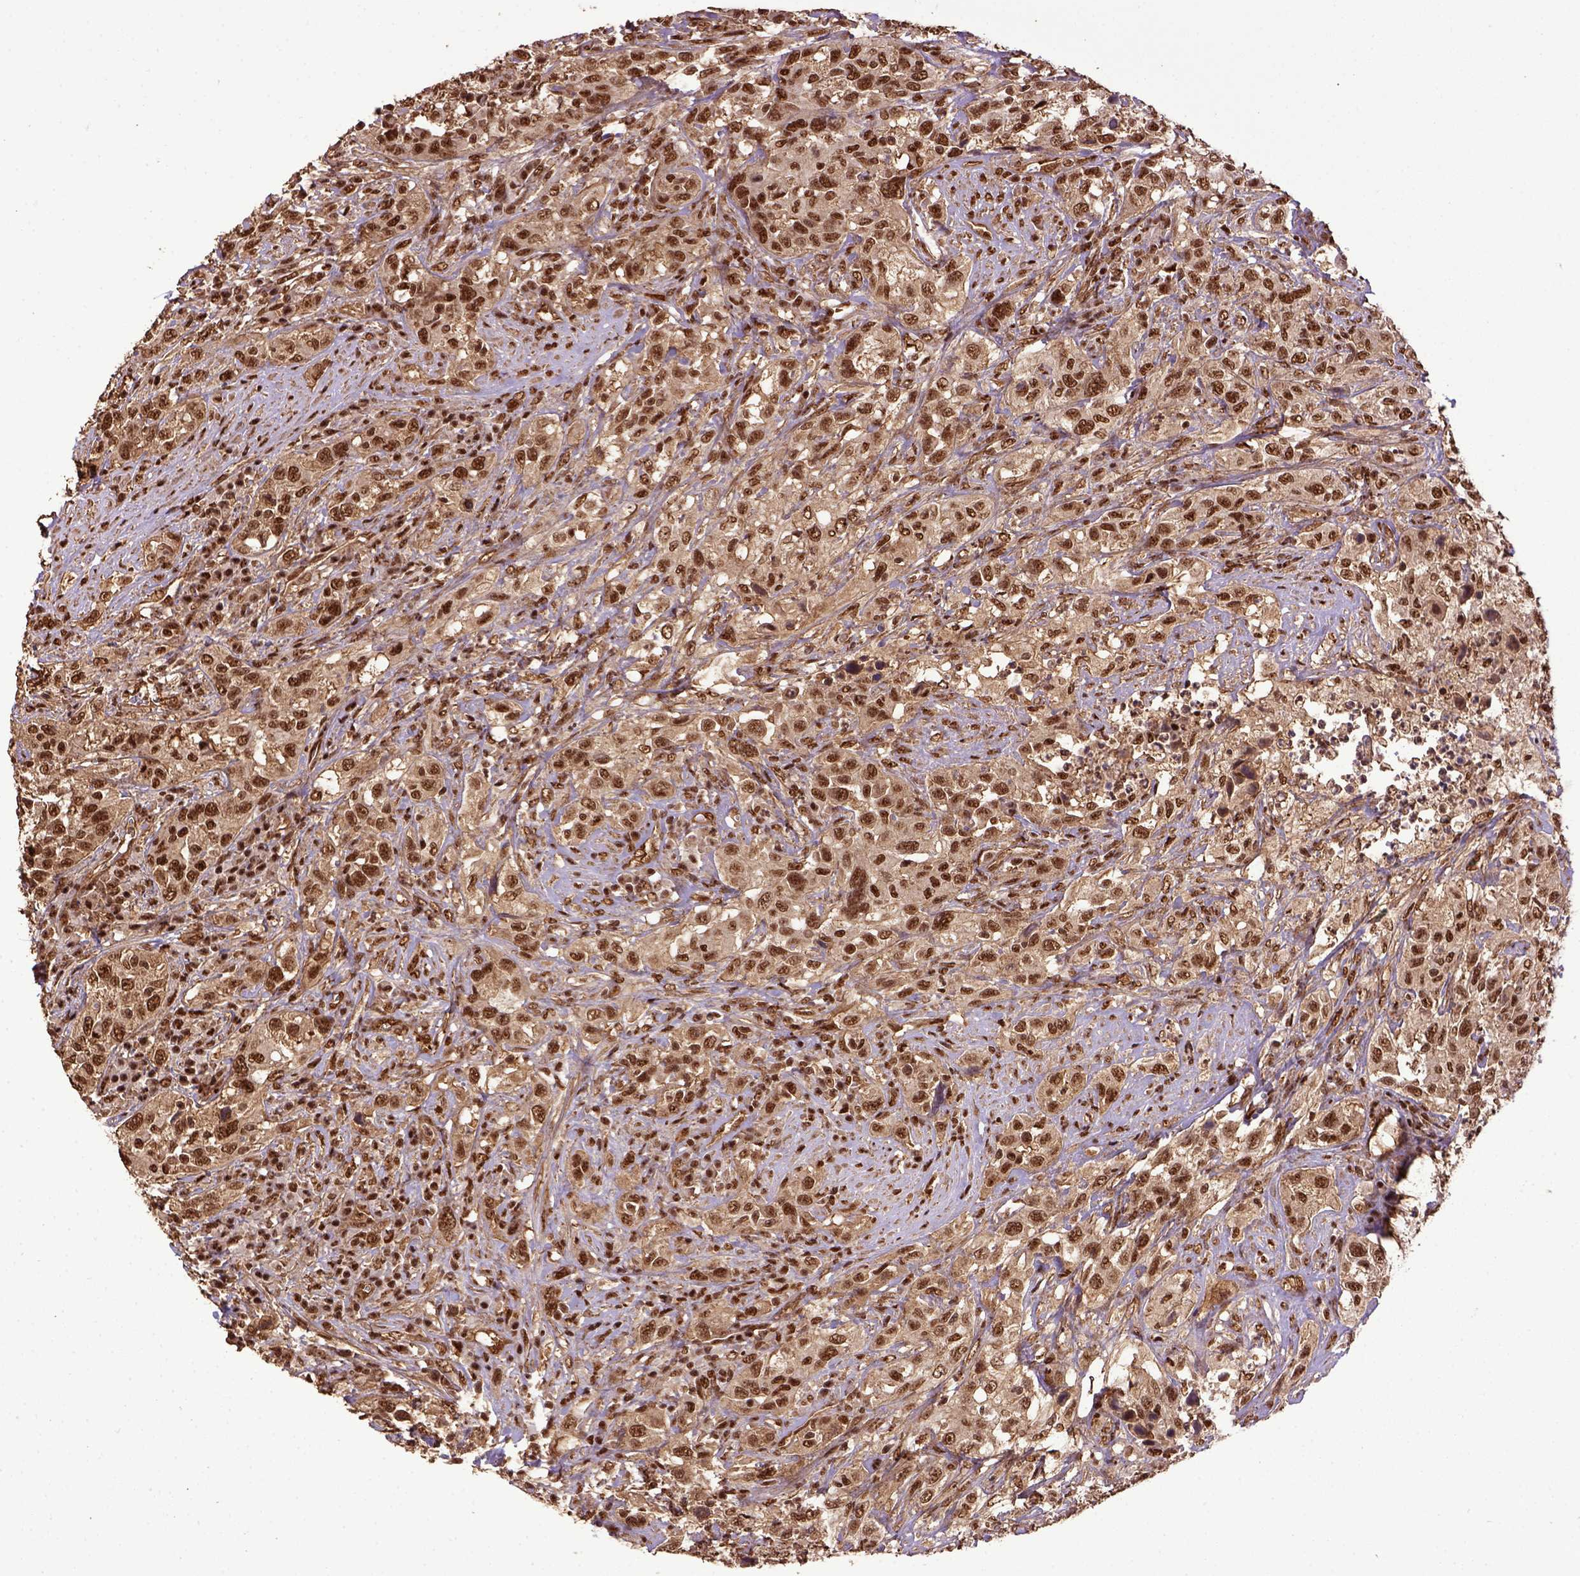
{"staining": {"intensity": "strong", "quantity": ">75%", "location": "nuclear"}, "tissue": "urothelial cancer", "cell_type": "Tumor cells", "image_type": "cancer", "snomed": [{"axis": "morphology", "description": "Urothelial carcinoma, NOS"}, {"axis": "morphology", "description": "Urothelial carcinoma, High grade"}, {"axis": "topography", "description": "Urinary bladder"}], "caption": "Protein analysis of urothelial cancer tissue shows strong nuclear positivity in approximately >75% of tumor cells.", "gene": "PPIG", "patient": {"sex": "female", "age": 64}}